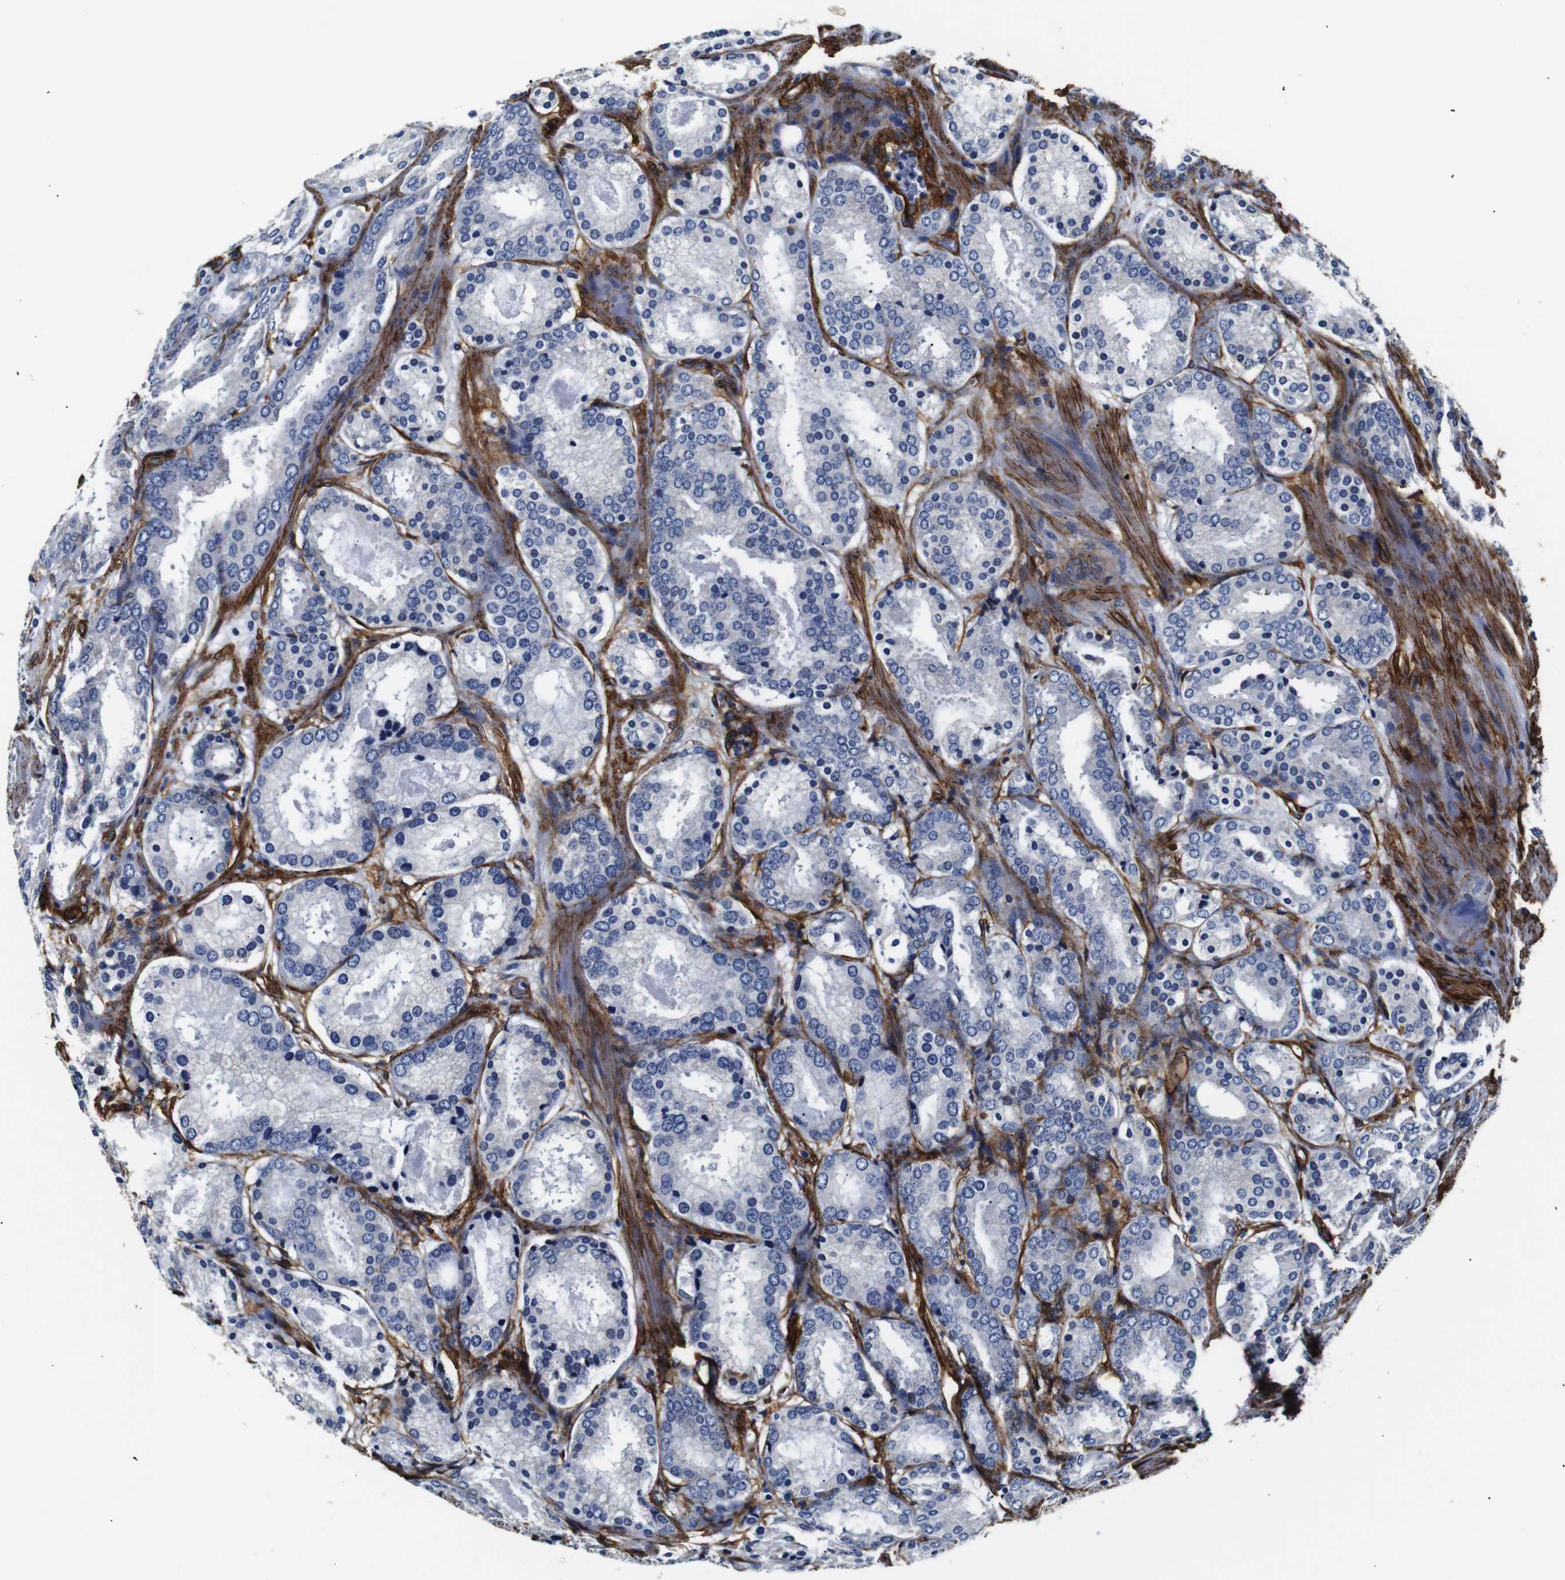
{"staining": {"intensity": "negative", "quantity": "none", "location": "none"}, "tissue": "prostate cancer", "cell_type": "Tumor cells", "image_type": "cancer", "snomed": [{"axis": "morphology", "description": "Adenocarcinoma, Low grade"}, {"axis": "topography", "description": "Prostate"}], "caption": "Immunohistochemistry (IHC) of human prostate low-grade adenocarcinoma reveals no positivity in tumor cells.", "gene": "CAV2", "patient": {"sex": "male", "age": 69}}